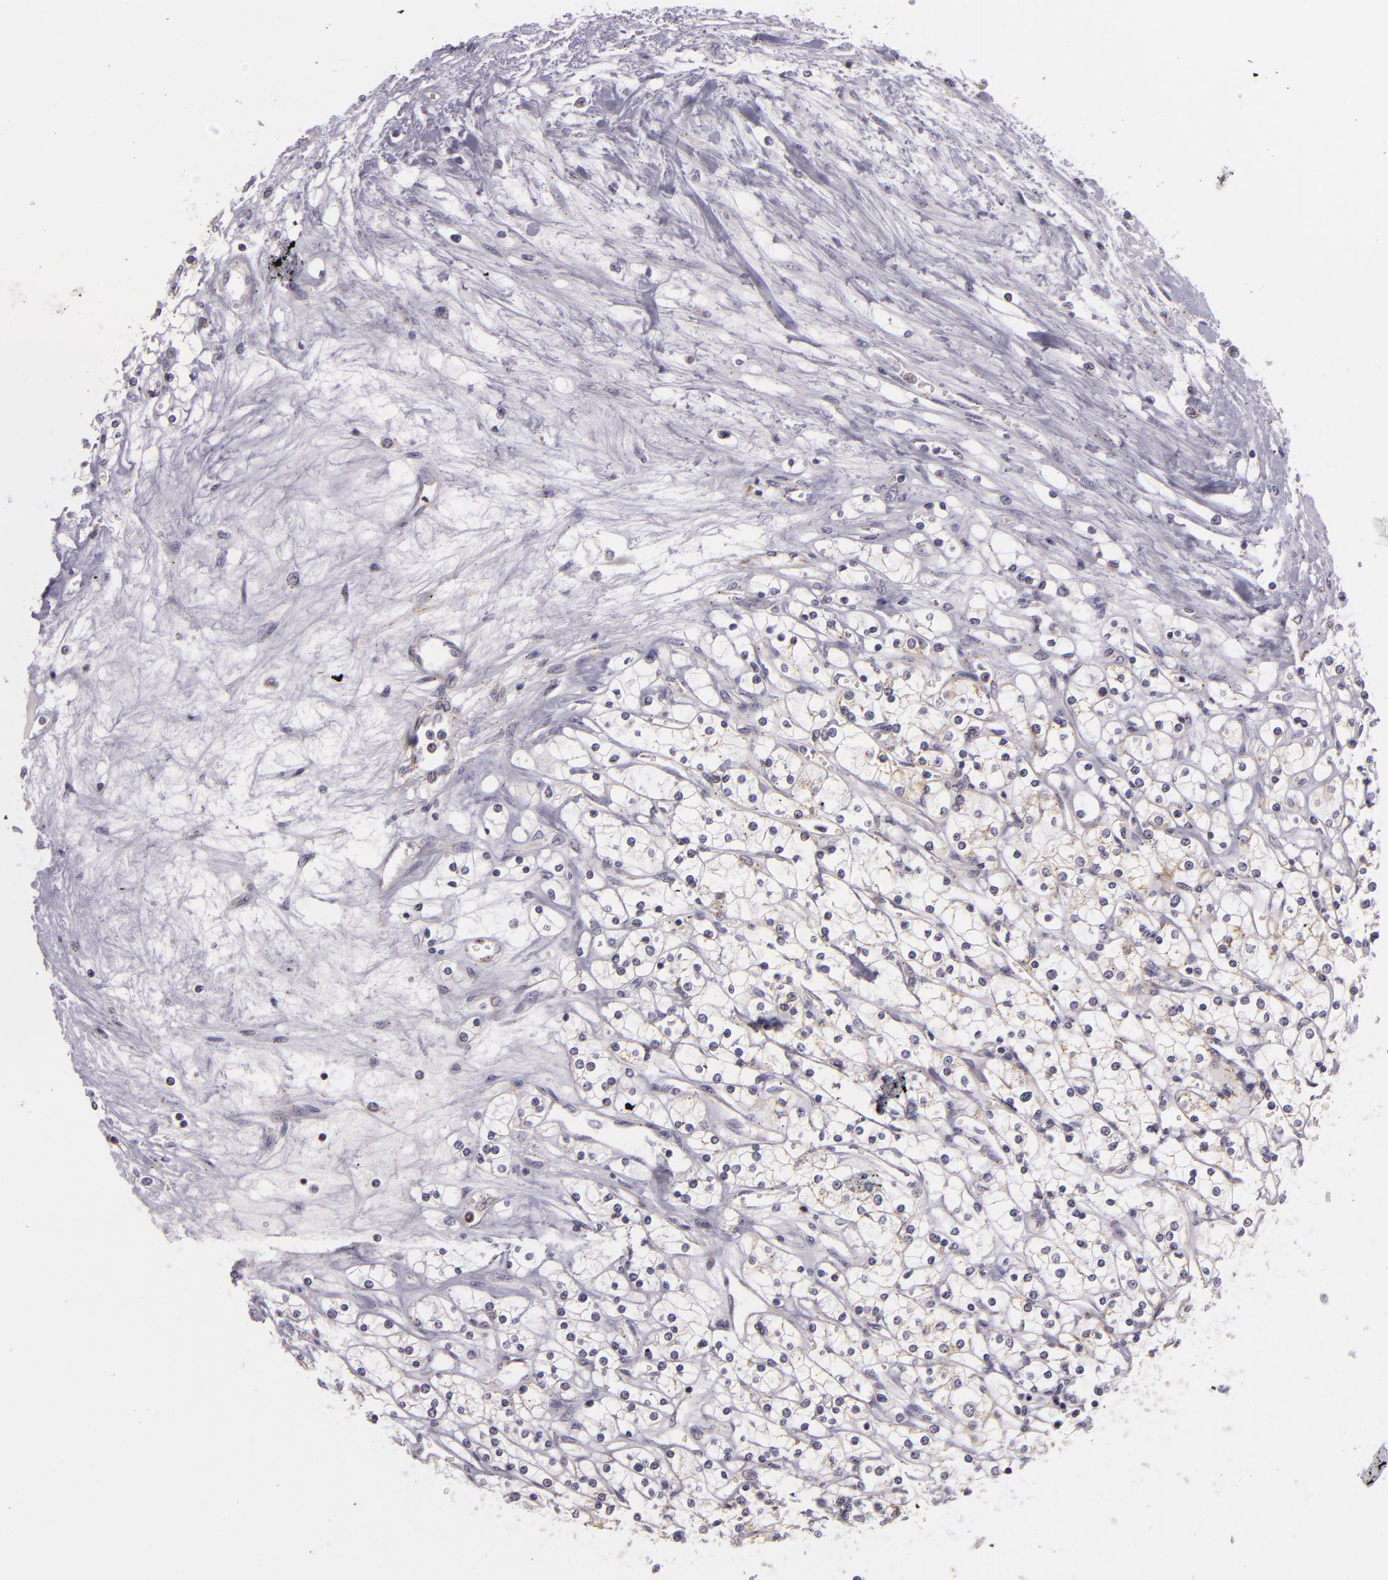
{"staining": {"intensity": "negative", "quantity": "none", "location": "none"}, "tissue": "renal cancer", "cell_type": "Tumor cells", "image_type": "cancer", "snomed": [{"axis": "morphology", "description": "Adenocarcinoma, NOS"}, {"axis": "topography", "description": "Kidney"}], "caption": "A high-resolution histopathology image shows IHC staining of adenocarcinoma (renal), which shows no significant positivity in tumor cells.", "gene": "CILK1", "patient": {"sex": "male", "age": 61}}